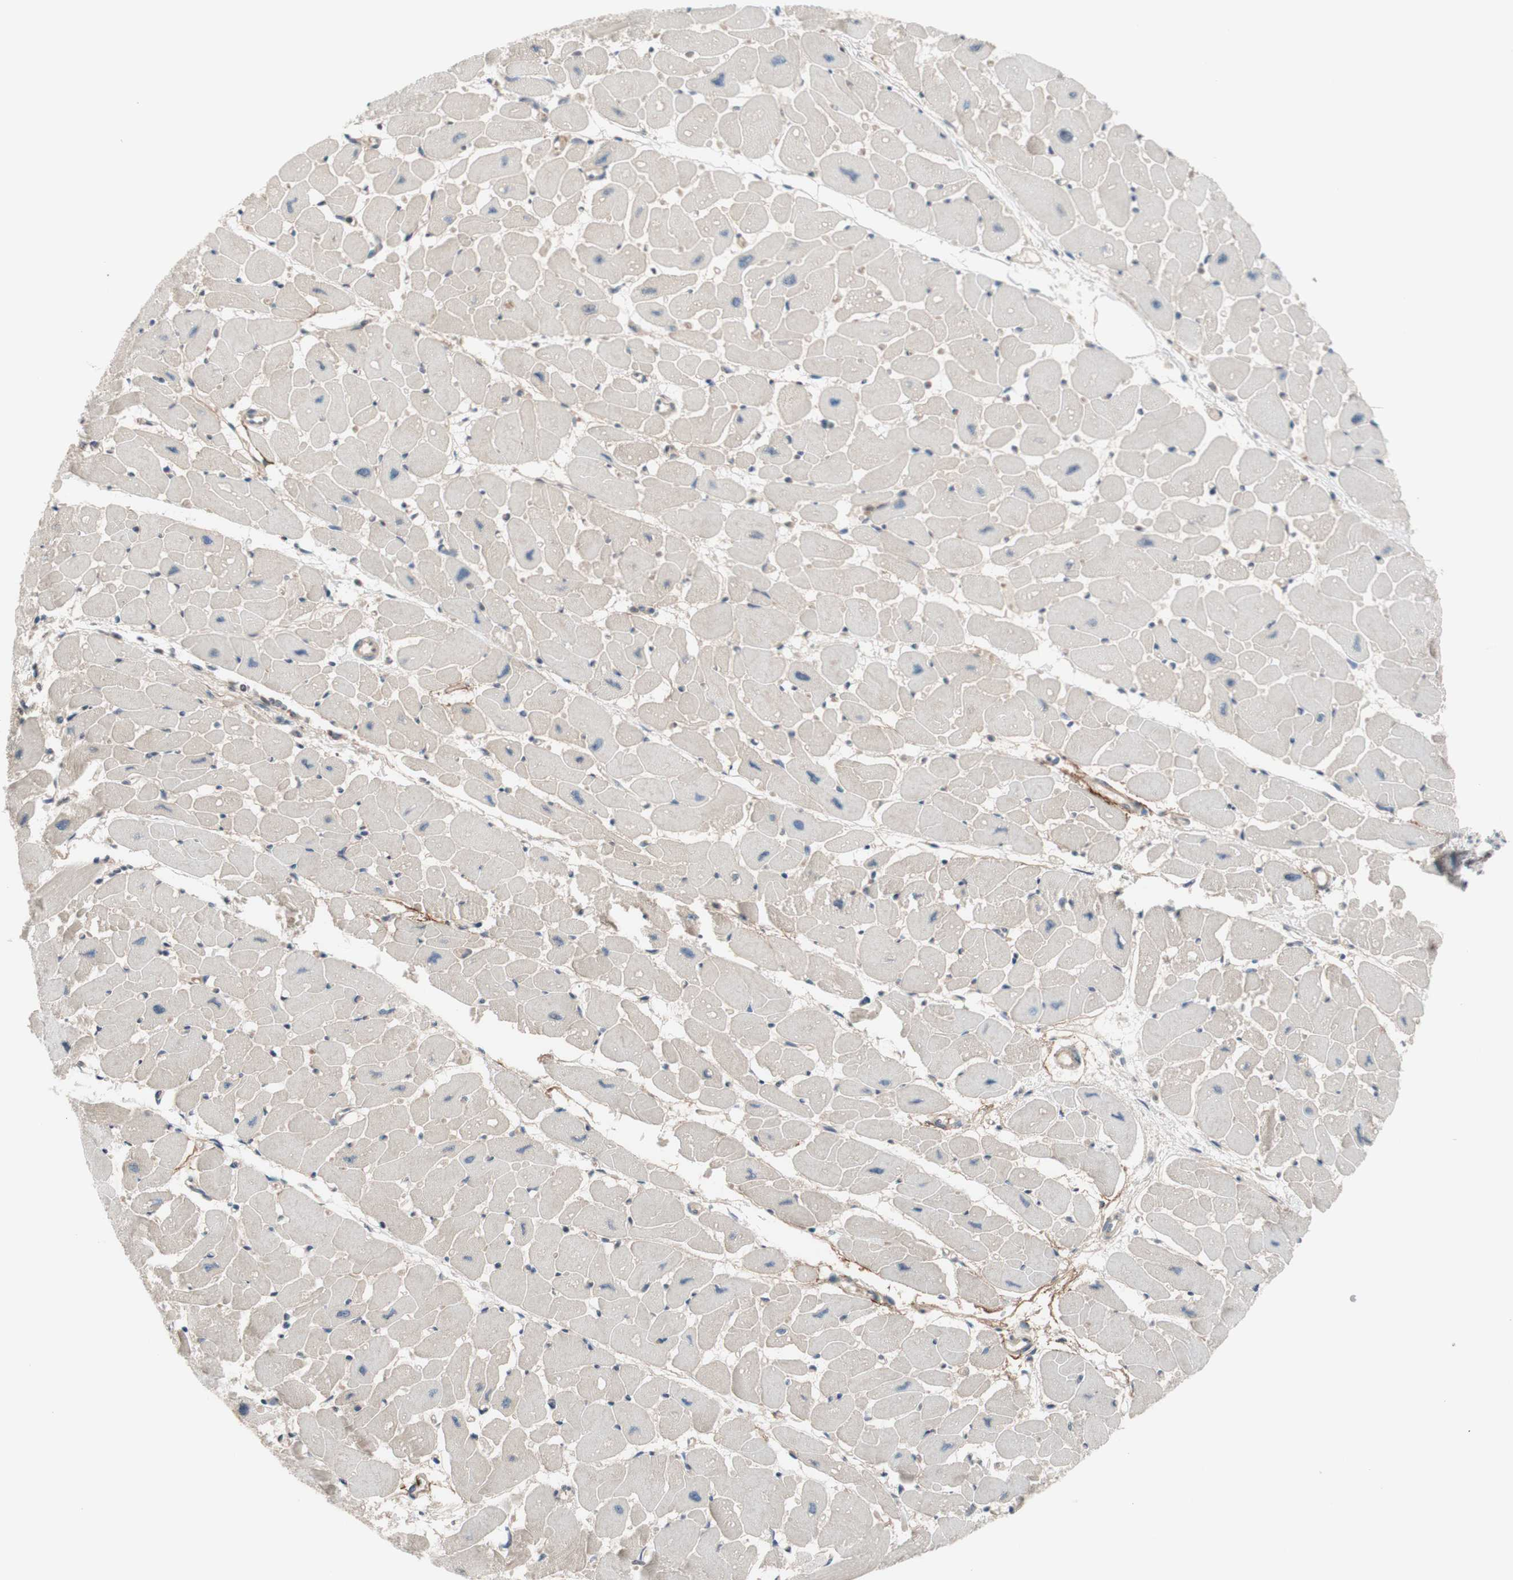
{"staining": {"intensity": "negative", "quantity": "none", "location": "none"}, "tissue": "heart muscle", "cell_type": "Cardiomyocytes", "image_type": "normal", "snomed": [{"axis": "morphology", "description": "Normal tissue, NOS"}, {"axis": "topography", "description": "Heart"}], "caption": "Immunohistochemistry (IHC) image of unremarkable human heart muscle stained for a protein (brown), which reveals no expression in cardiomyocytes. Nuclei are stained in blue.", "gene": "CD55", "patient": {"sex": "female", "age": 54}}